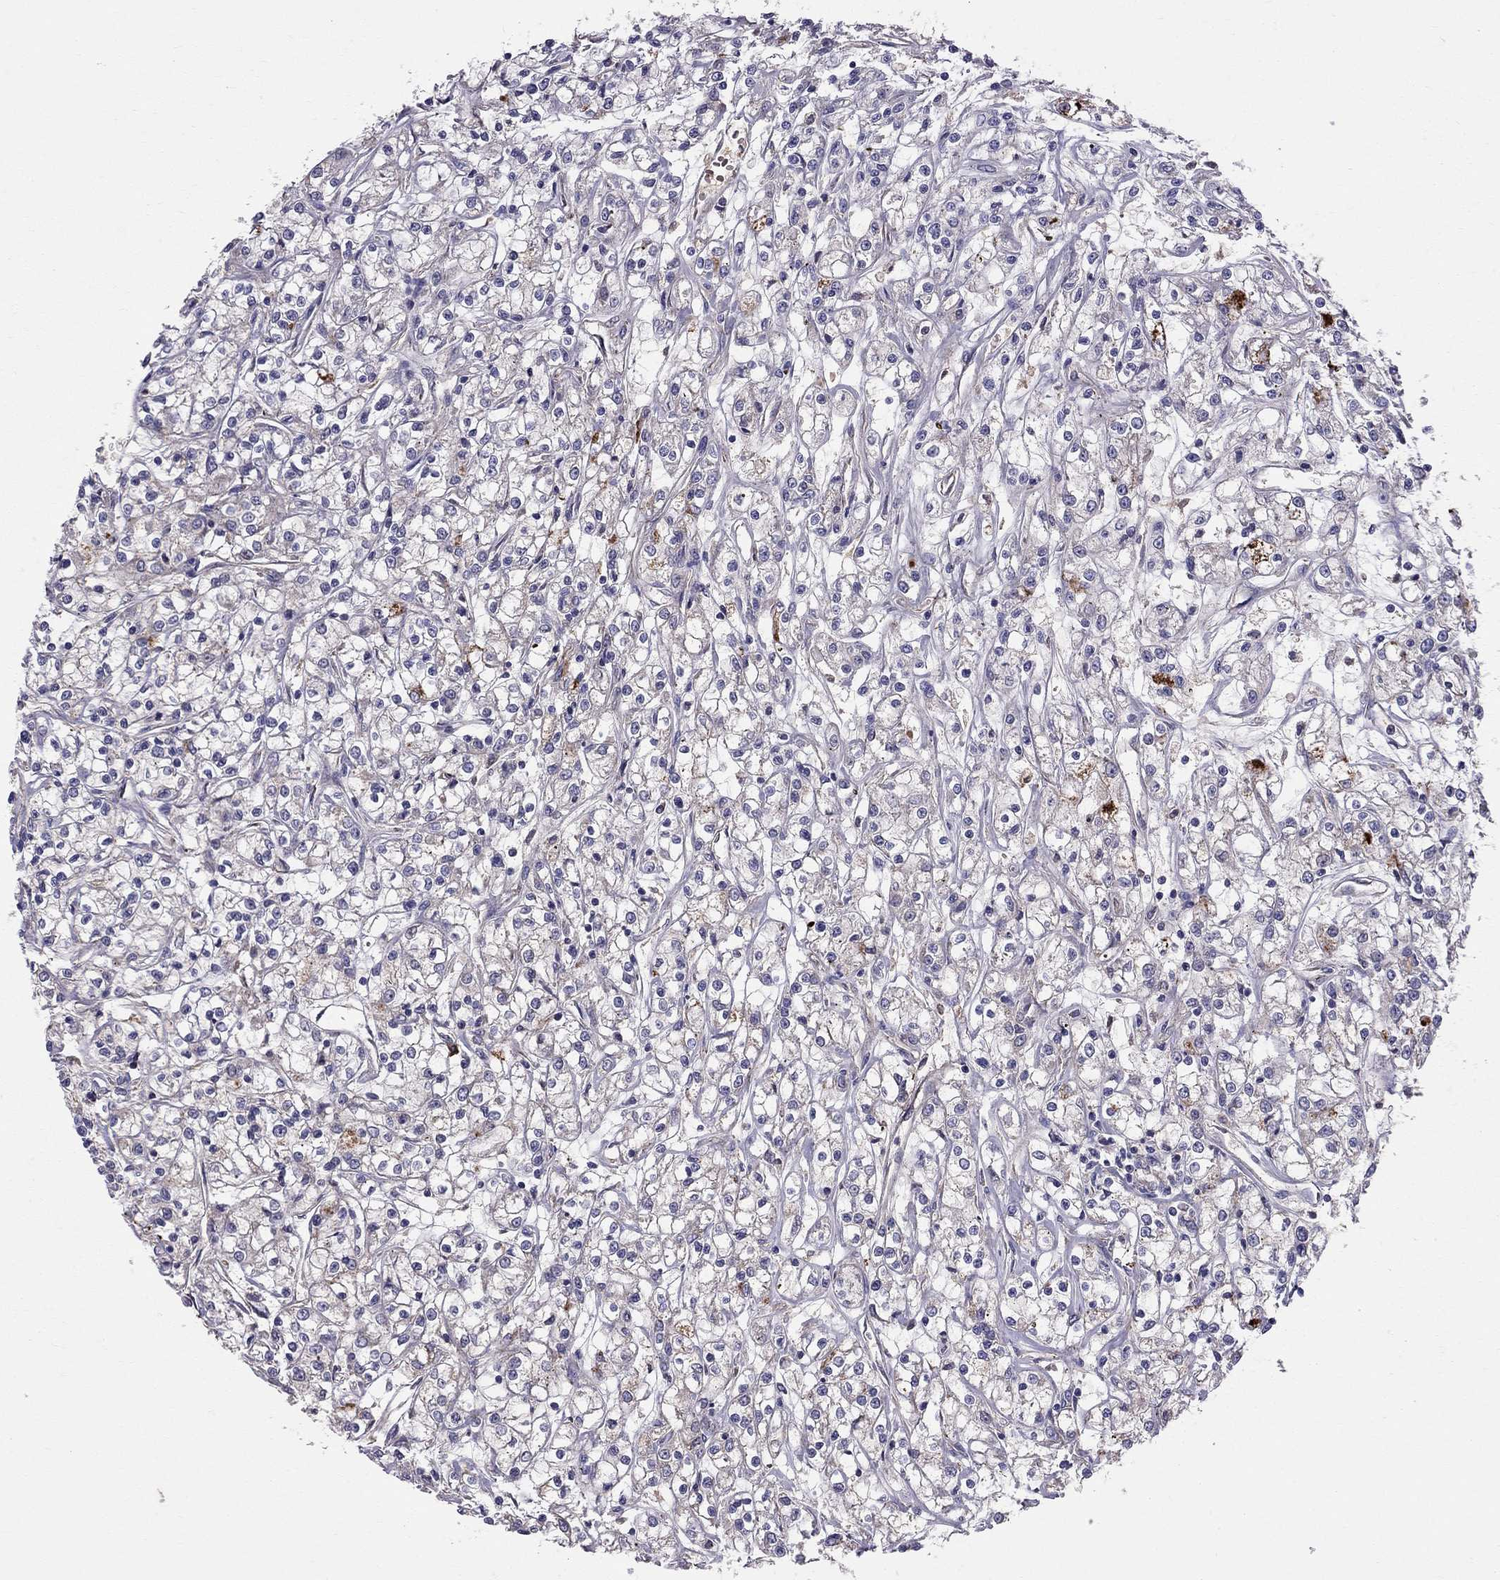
{"staining": {"intensity": "weak", "quantity": "25%-75%", "location": "cytoplasmic/membranous"}, "tissue": "renal cancer", "cell_type": "Tumor cells", "image_type": "cancer", "snomed": [{"axis": "morphology", "description": "Adenocarcinoma, NOS"}, {"axis": "topography", "description": "Kidney"}], "caption": "Protein staining by immunohistochemistry (IHC) reveals weak cytoplasmic/membranous expression in approximately 25%-75% of tumor cells in renal cancer. (Brightfield microscopy of DAB IHC at high magnification).", "gene": "PIK3CG", "patient": {"sex": "female", "age": 59}}